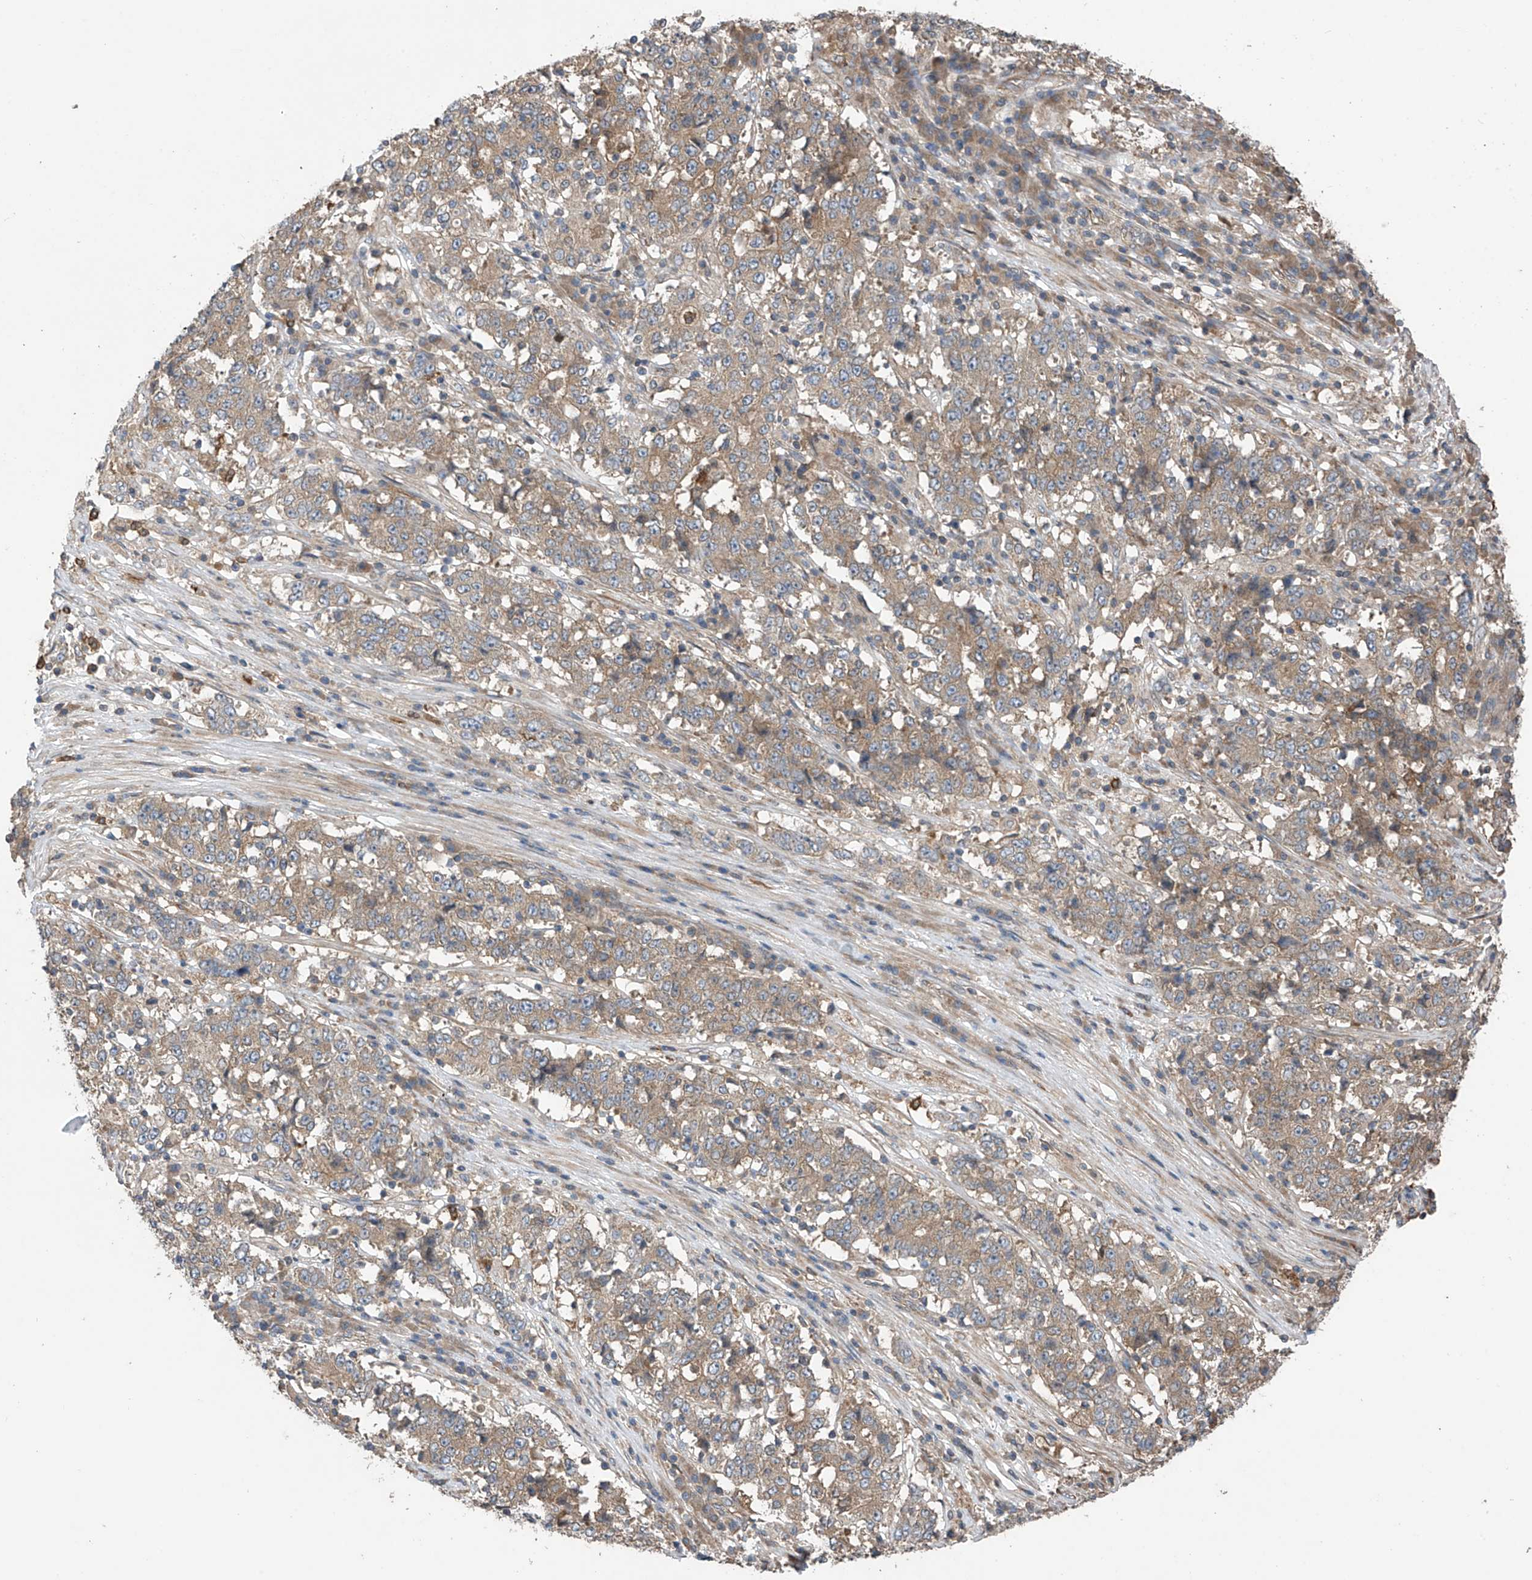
{"staining": {"intensity": "weak", "quantity": ">75%", "location": "cytoplasmic/membranous"}, "tissue": "stomach cancer", "cell_type": "Tumor cells", "image_type": "cancer", "snomed": [{"axis": "morphology", "description": "Adenocarcinoma, NOS"}, {"axis": "topography", "description": "Stomach"}], "caption": "This photomicrograph exhibits immunohistochemistry (IHC) staining of human stomach cancer (adenocarcinoma), with low weak cytoplasmic/membranous positivity in about >75% of tumor cells.", "gene": "PHACTR4", "patient": {"sex": "male", "age": 59}}